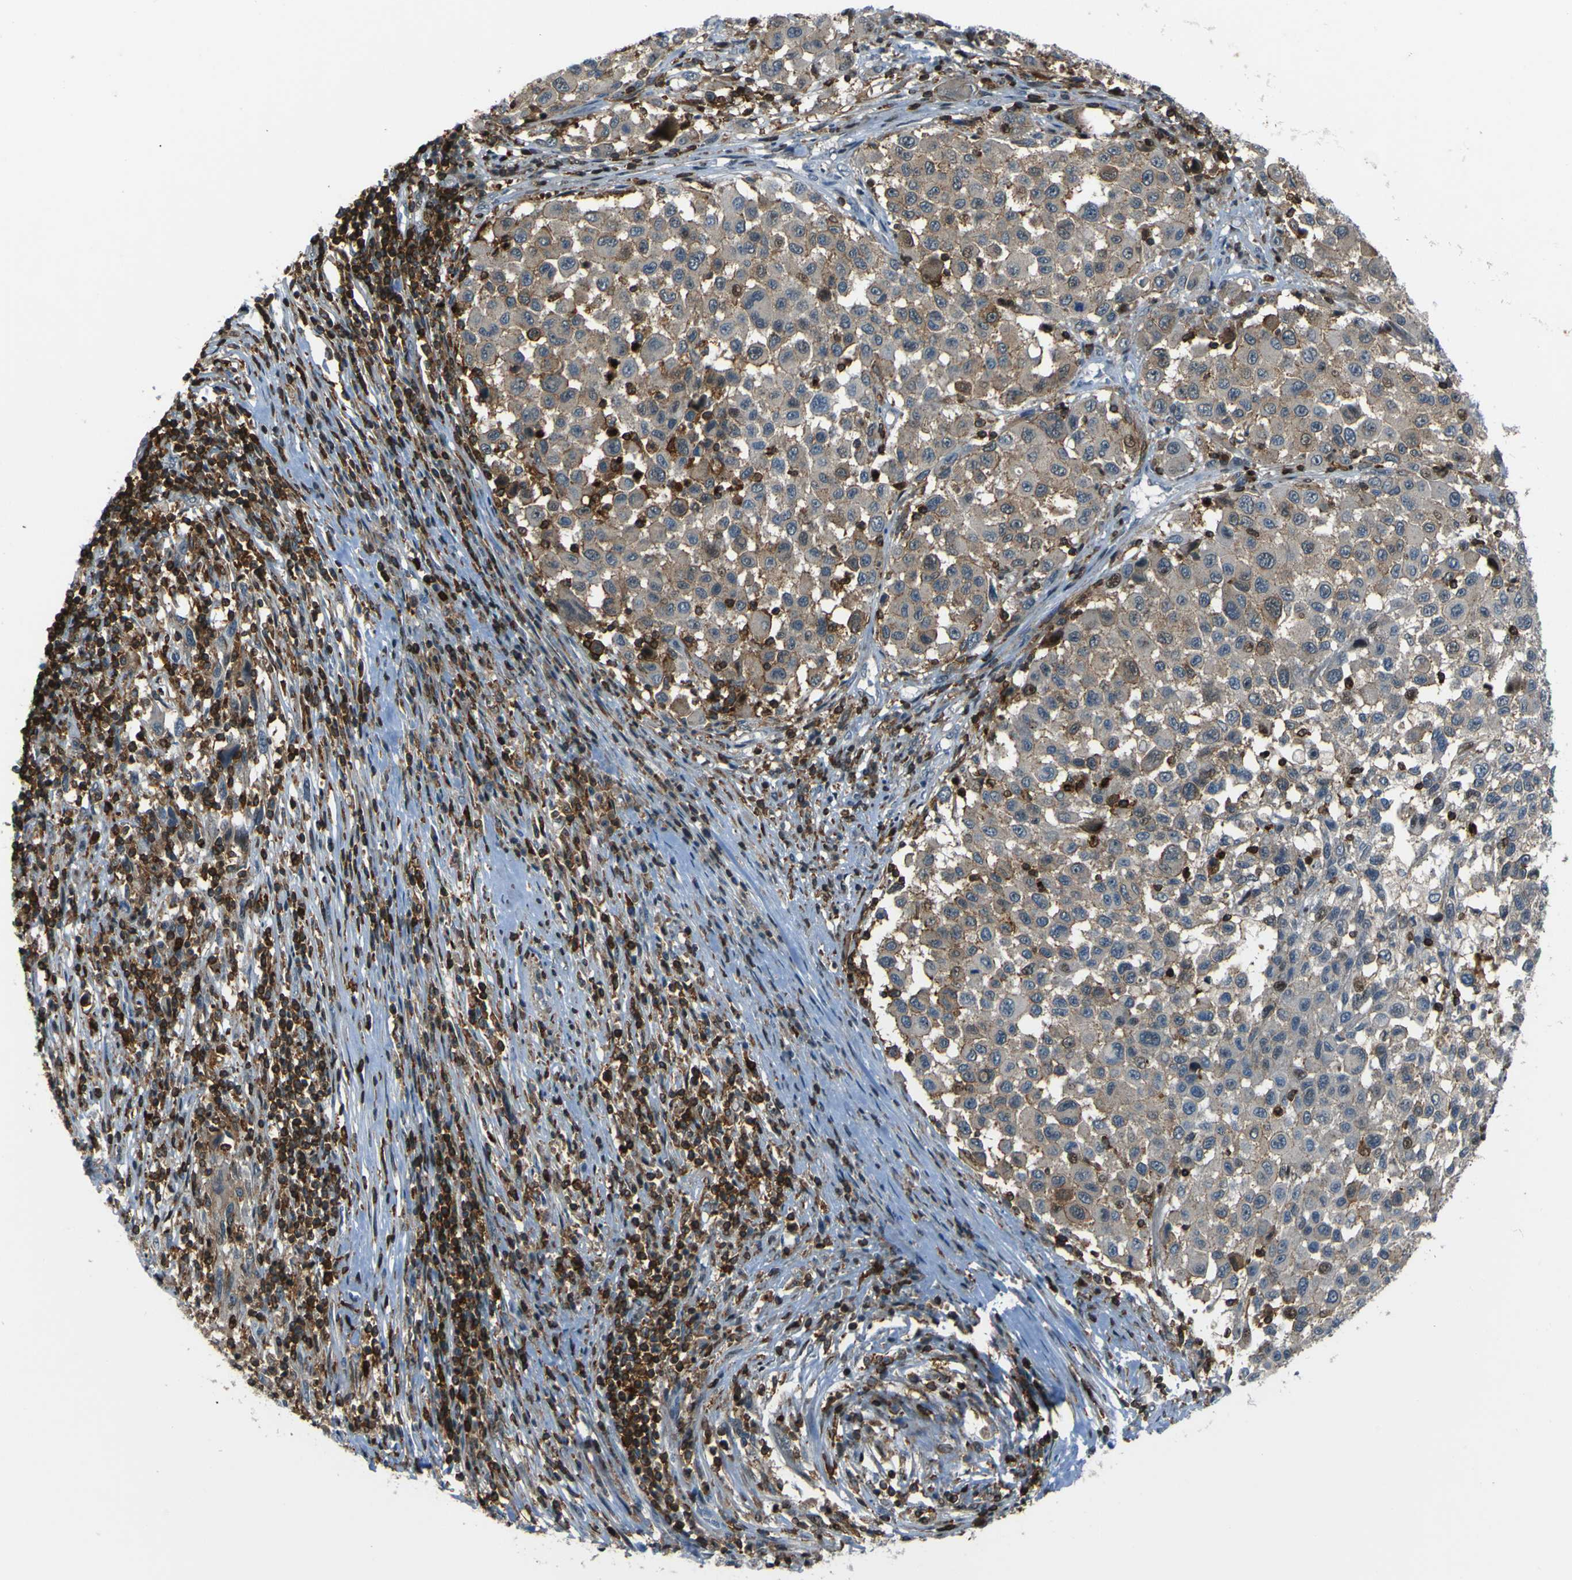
{"staining": {"intensity": "weak", "quantity": "25%-75%", "location": "cytoplasmic/membranous"}, "tissue": "melanoma", "cell_type": "Tumor cells", "image_type": "cancer", "snomed": [{"axis": "morphology", "description": "Malignant melanoma, Metastatic site"}, {"axis": "topography", "description": "Lymph node"}], "caption": "A brown stain labels weak cytoplasmic/membranous staining of a protein in human melanoma tumor cells. (Stains: DAB (3,3'-diaminobenzidine) in brown, nuclei in blue, Microscopy: brightfield microscopy at high magnification).", "gene": "PCDHB5", "patient": {"sex": "male", "age": 61}}